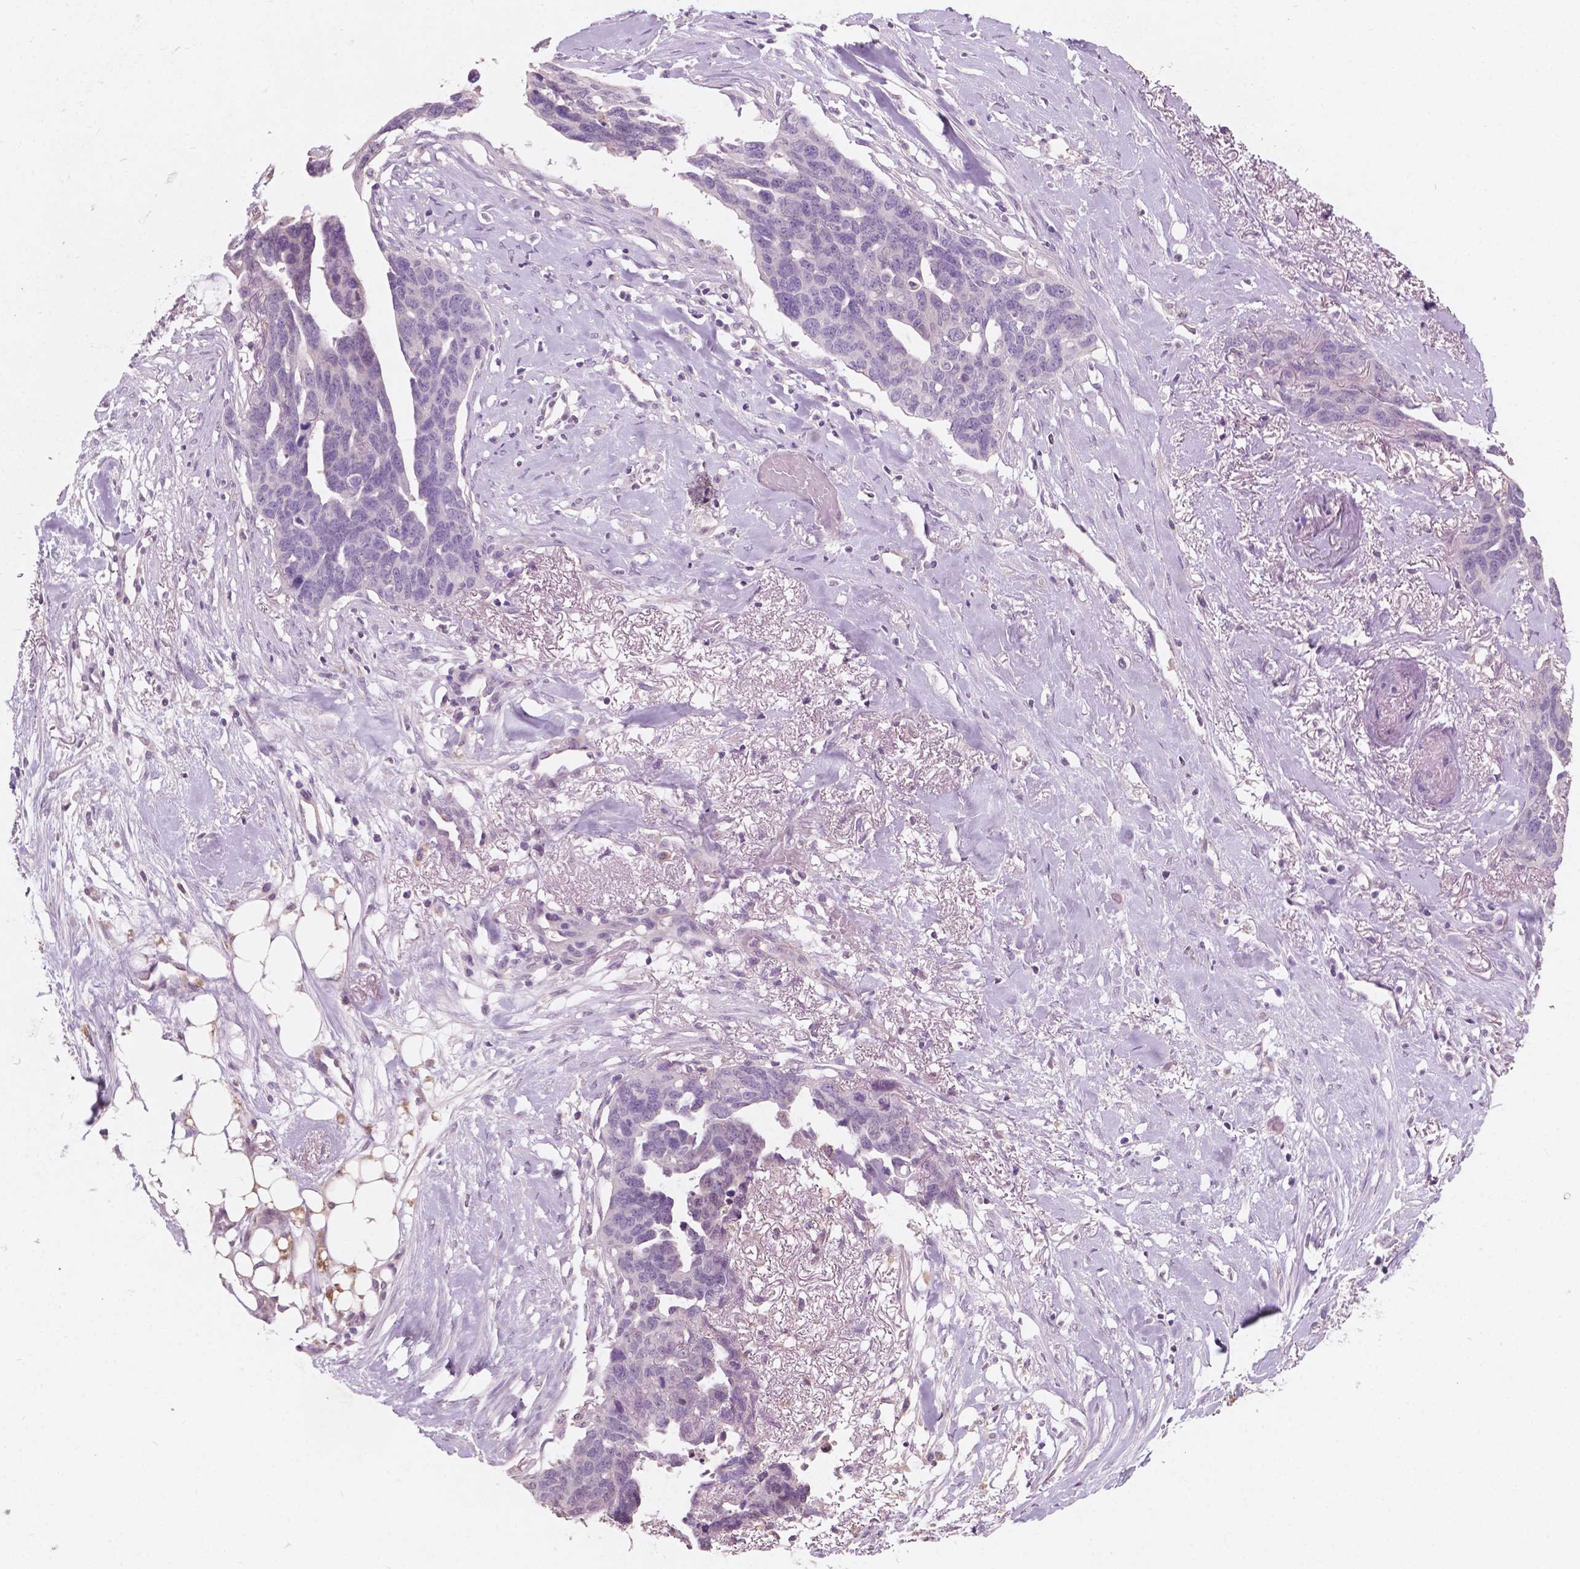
{"staining": {"intensity": "negative", "quantity": "none", "location": "none"}, "tissue": "ovarian cancer", "cell_type": "Tumor cells", "image_type": "cancer", "snomed": [{"axis": "morphology", "description": "Cystadenocarcinoma, serous, NOS"}, {"axis": "topography", "description": "Ovary"}], "caption": "Immunohistochemistry (IHC) of ovarian serous cystadenocarcinoma shows no positivity in tumor cells. (DAB immunohistochemistry (IHC) visualized using brightfield microscopy, high magnification).", "gene": "AWAT1", "patient": {"sex": "female", "age": 69}}